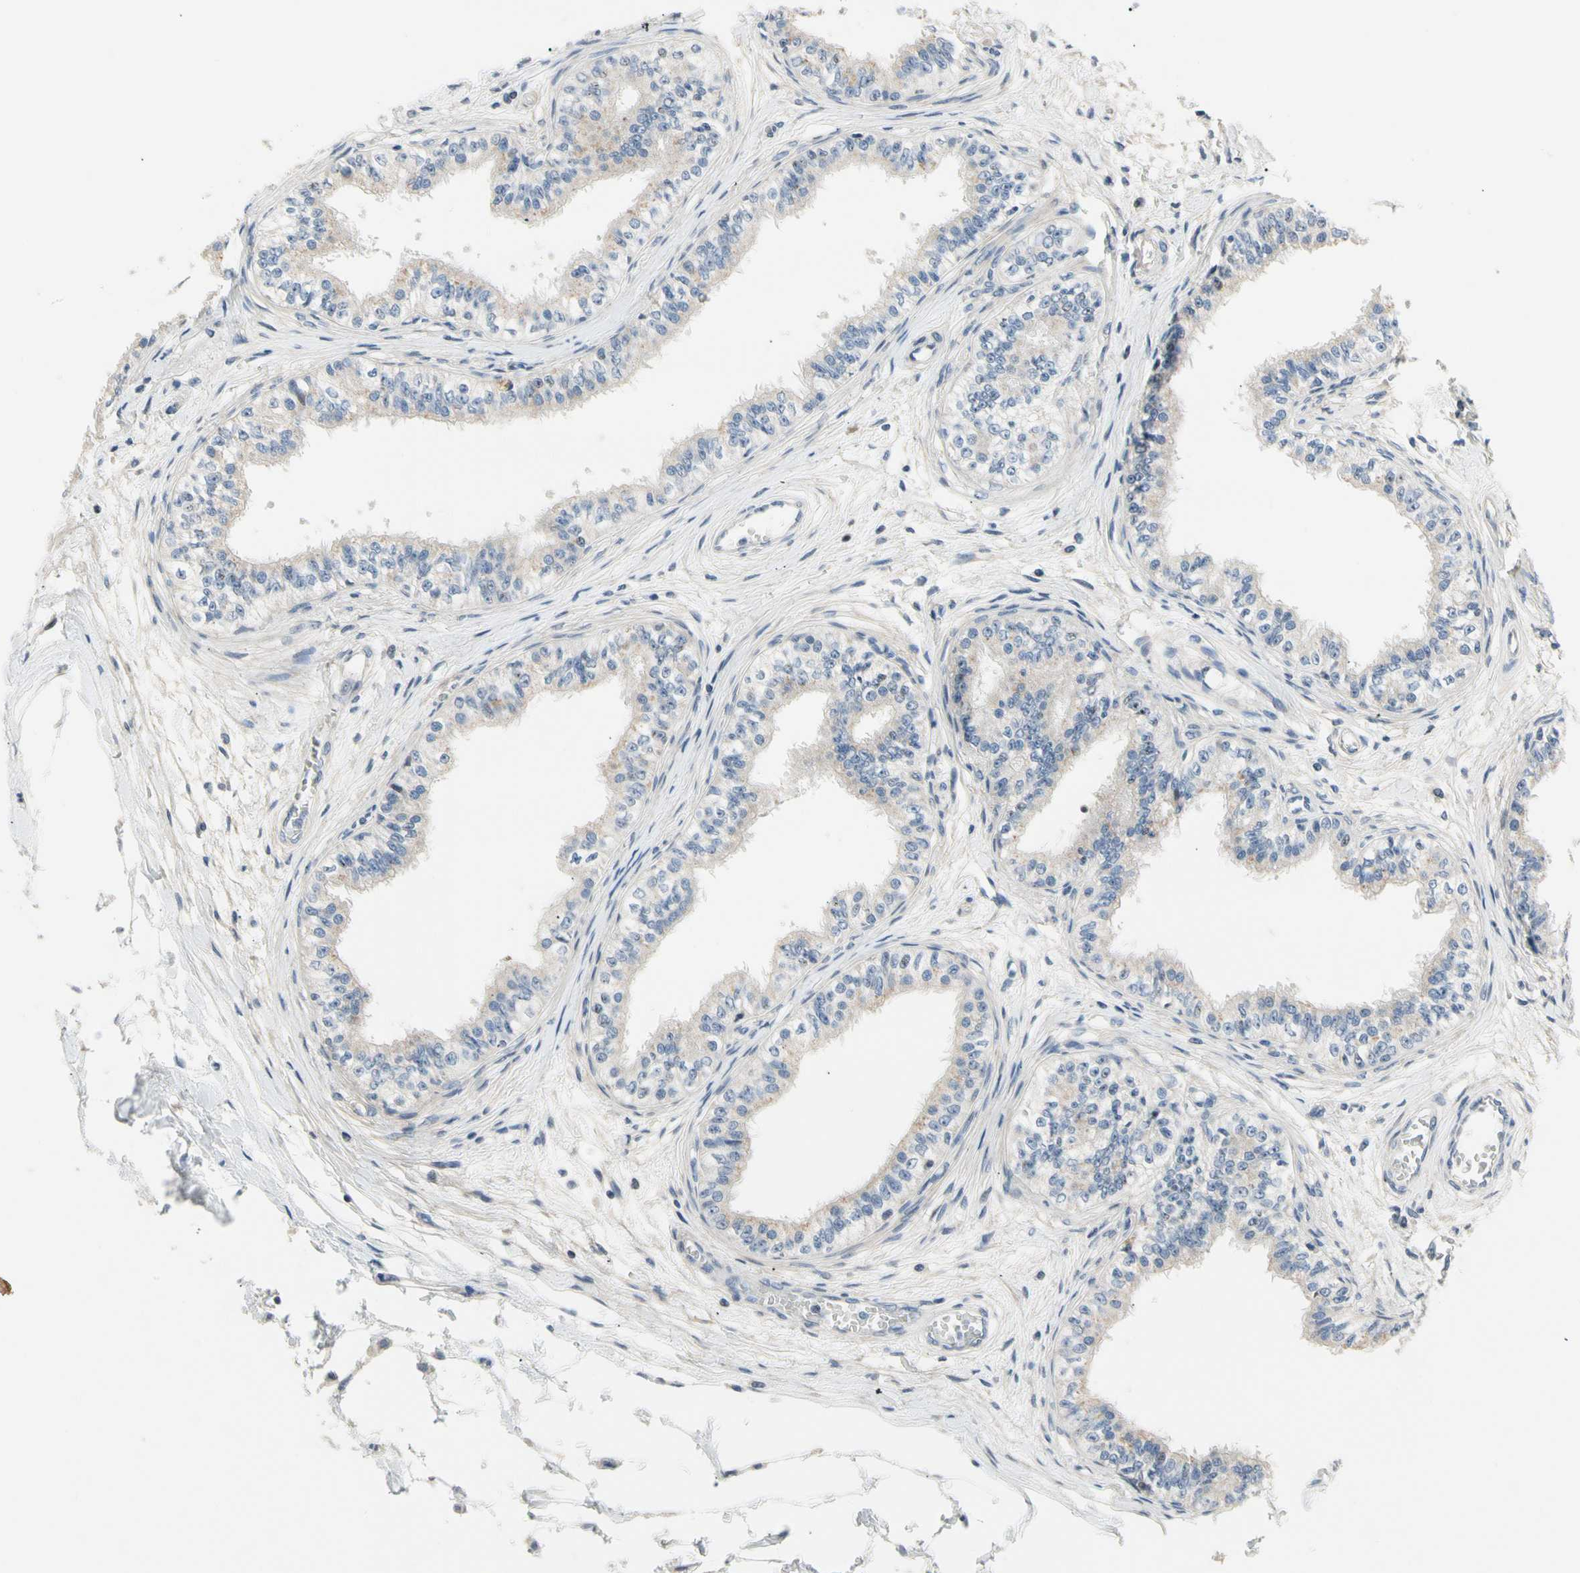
{"staining": {"intensity": "moderate", "quantity": "<25%", "location": "cytoplasmic/membranous"}, "tissue": "epididymis", "cell_type": "Glandular cells", "image_type": "normal", "snomed": [{"axis": "morphology", "description": "Normal tissue, NOS"}, {"axis": "morphology", "description": "Adenocarcinoma, metastatic, NOS"}, {"axis": "topography", "description": "Testis"}, {"axis": "topography", "description": "Epididymis"}], "caption": "High-magnification brightfield microscopy of benign epididymis stained with DAB (brown) and counterstained with hematoxylin (blue). glandular cells exhibit moderate cytoplasmic/membranous staining is appreciated in approximately<25% of cells.", "gene": "NFASC", "patient": {"sex": "male", "age": 26}}